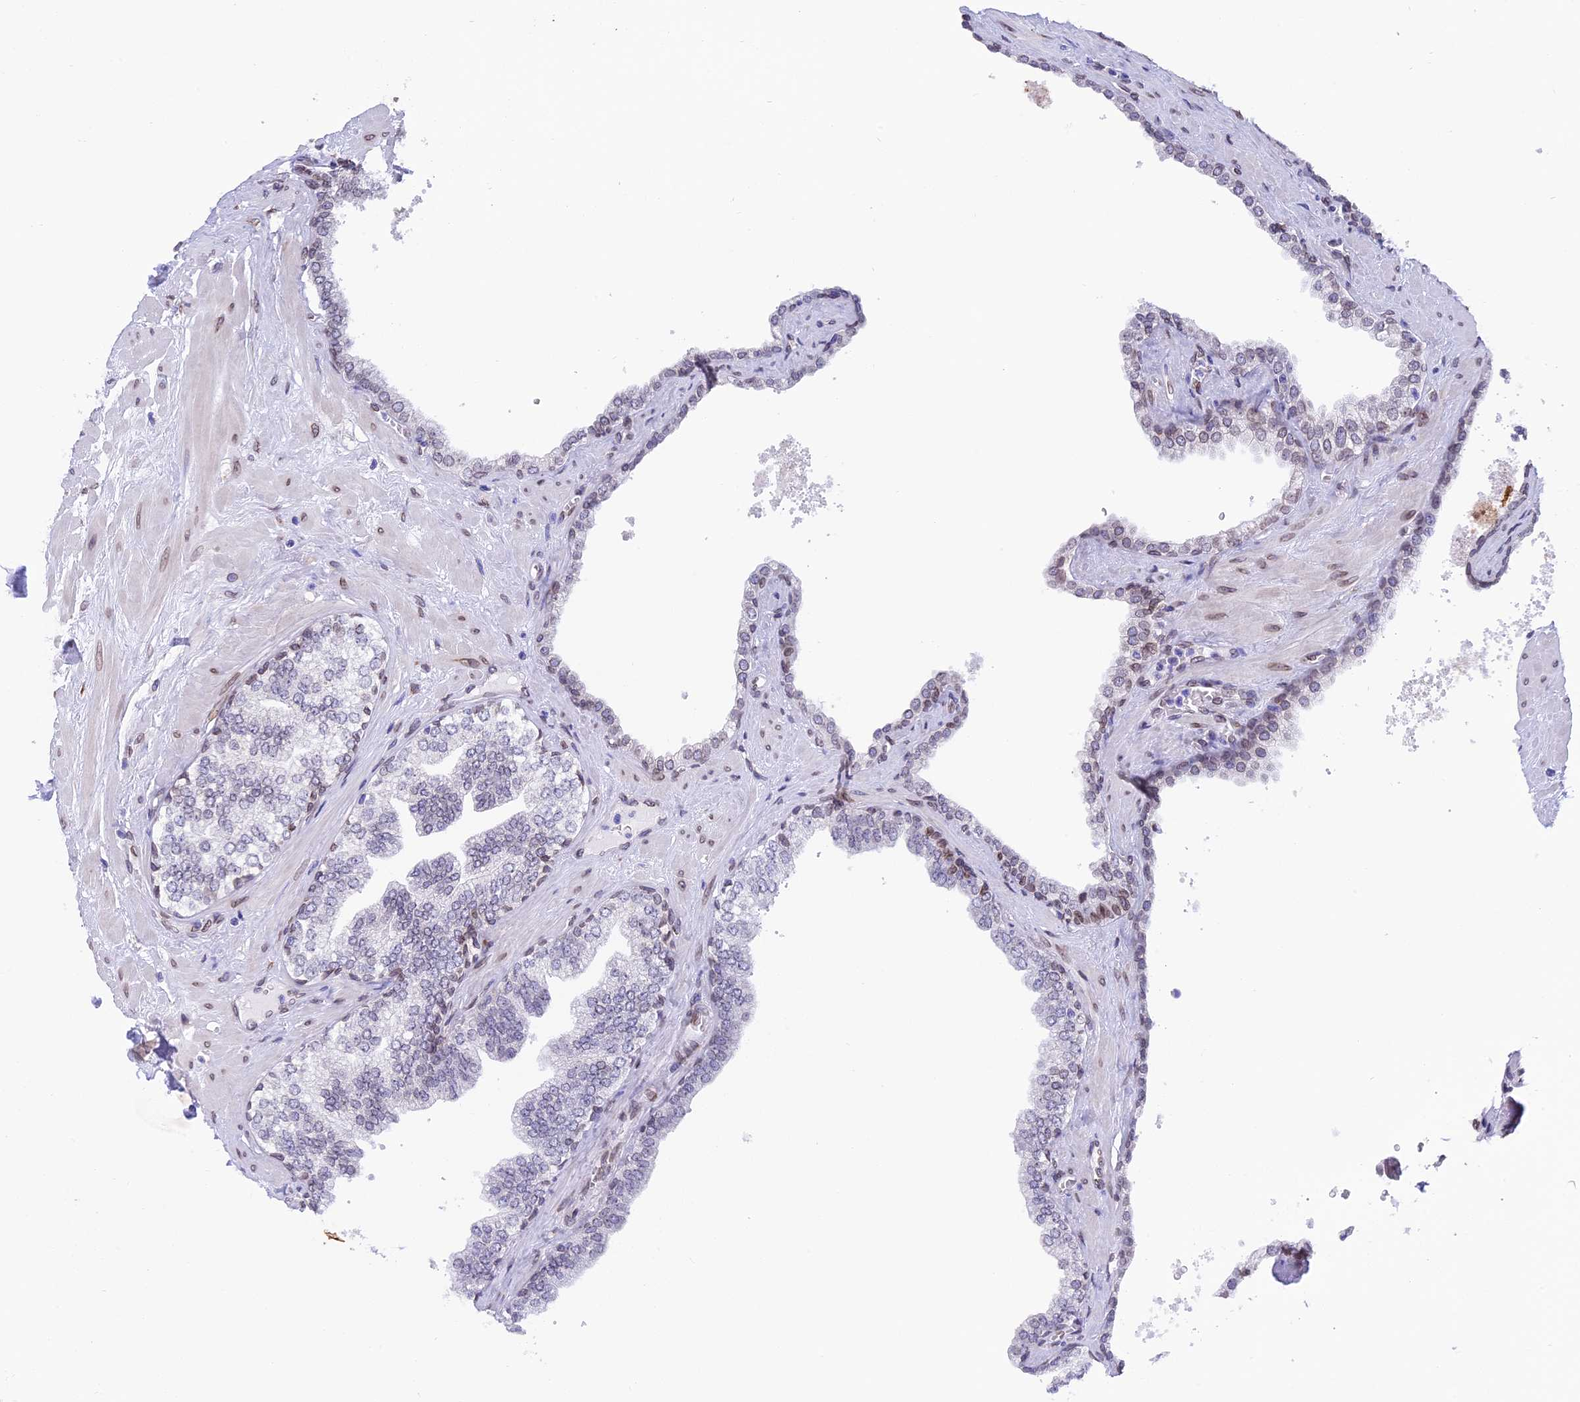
{"staining": {"intensity": "weak", "quantity": "25%-75%", "location": "cytoplasmic/membranous,nuclear"}, "tissue": "prostate", "cell_type": "Glandular cells", "image_type": "normal", "snomed": [{"axis": "morphology", "description": "Normal tissue, NOS"}, {"axis": "topography", "description": "Prostate"}], "caption": "Unremarkable prostate demonstrates weak cytoplasmic/membranous,nuclear positivity in about 25%-75% of glandular cells, visualized by immunohistochemistry. Using DAB (brown) and hematoxylin (blue) stains, captured at high magnification using brightfield microscopy.", "gene": "TMPRSS7", "patient": {"sex": "male", "age": 60}}